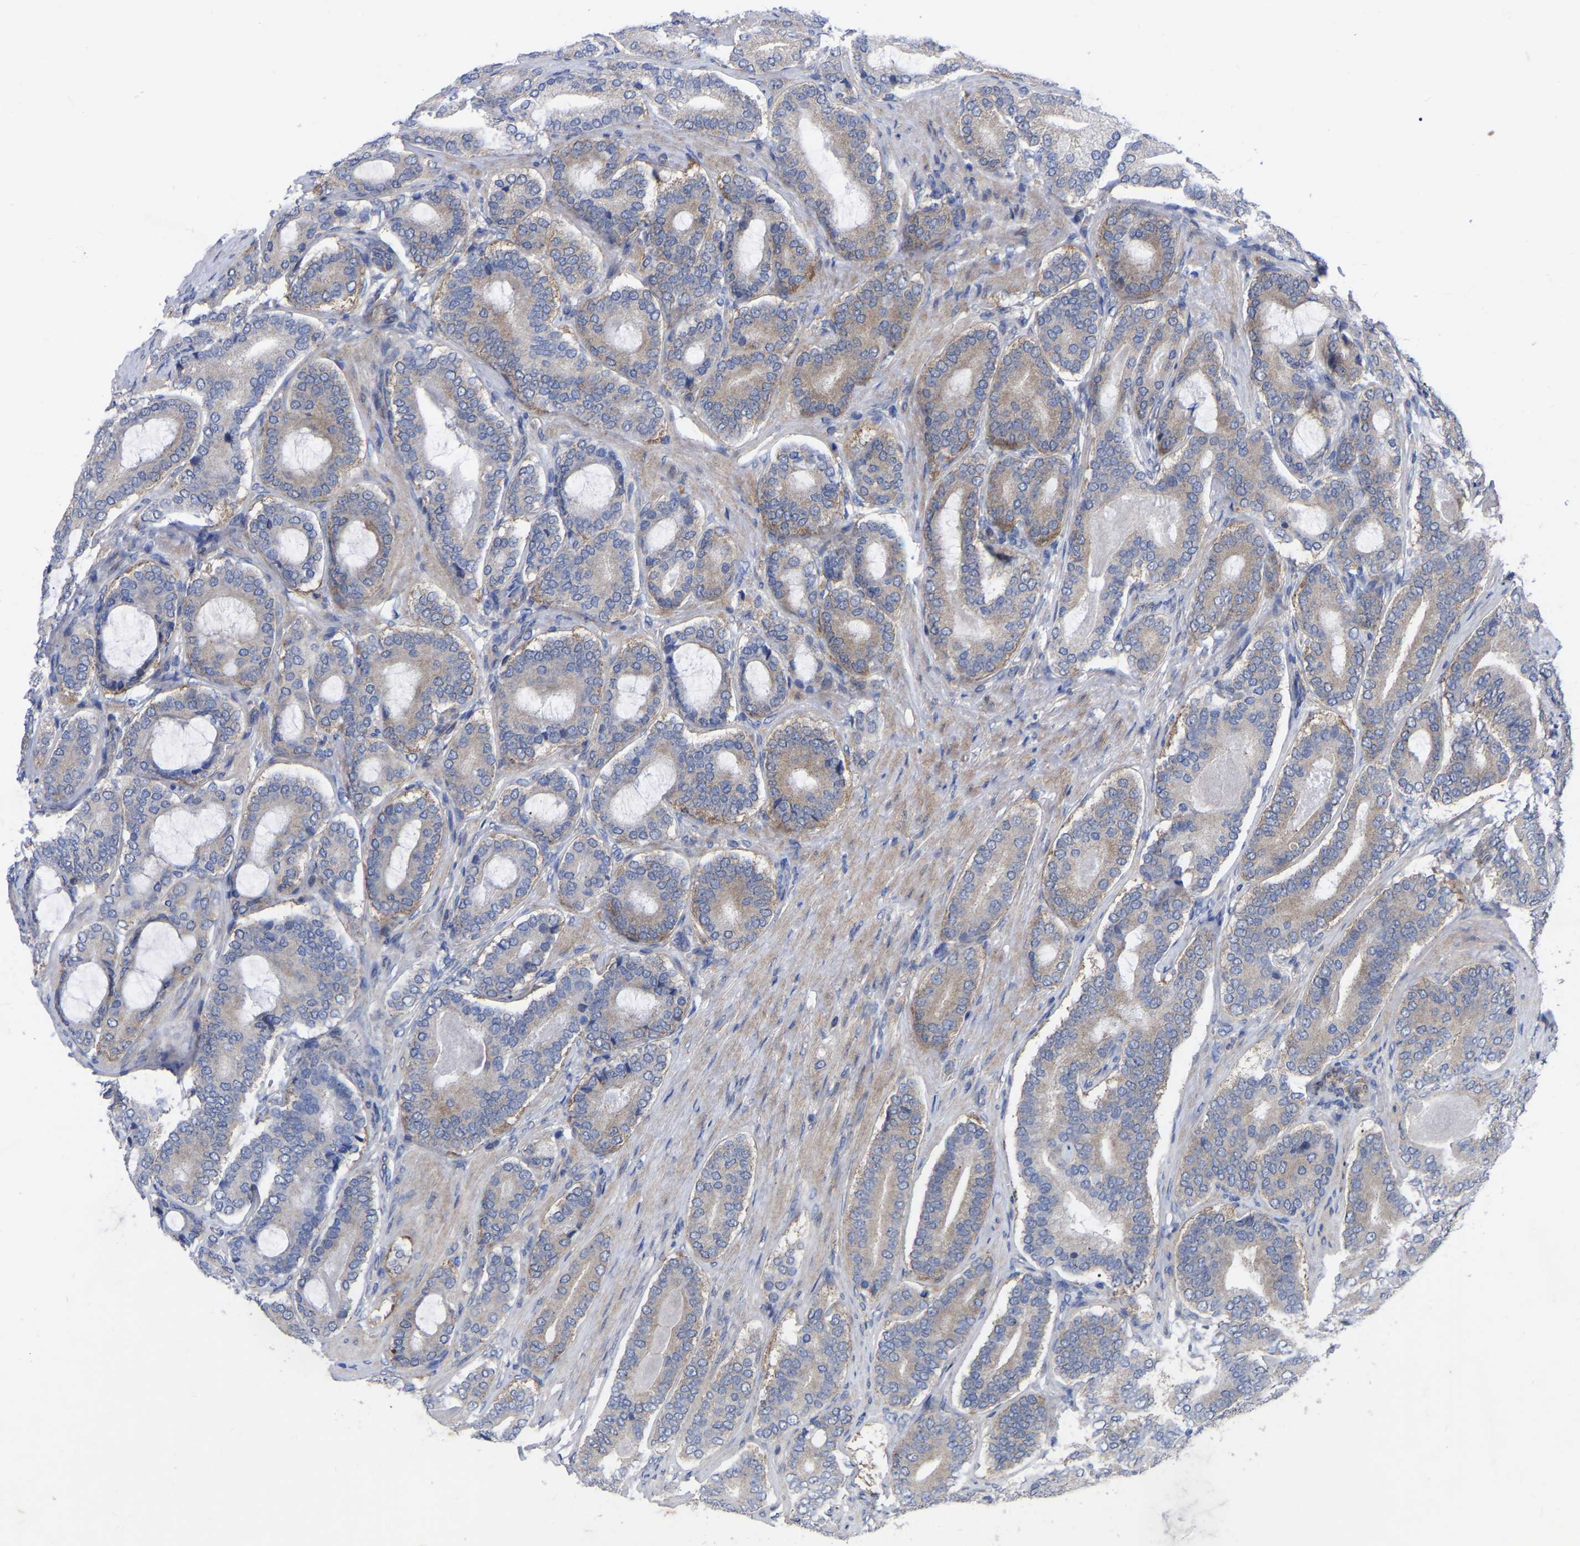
{"staining": {"intensity": "weak", "quantity": "<25%", "location": "cytoplasmic/membranous"}, "tissue": "prostate cancer", "cell_type": "Tumor cells", "image_type": "cancer", "snomed": [{"axis": "morphology", "description": "Adenocarcinoma, High grade"}, {"axis": "topography", "description": "Prostate"}], "caption": "This photomicrograph is of prostate cancer stained with immunohistochemistry to label a protein in brown with the nuclei are counter-stained blue. There is no expression in tumor cells.", "gene": "TCP1", "patient": {"sex": "male", "age": 60}}